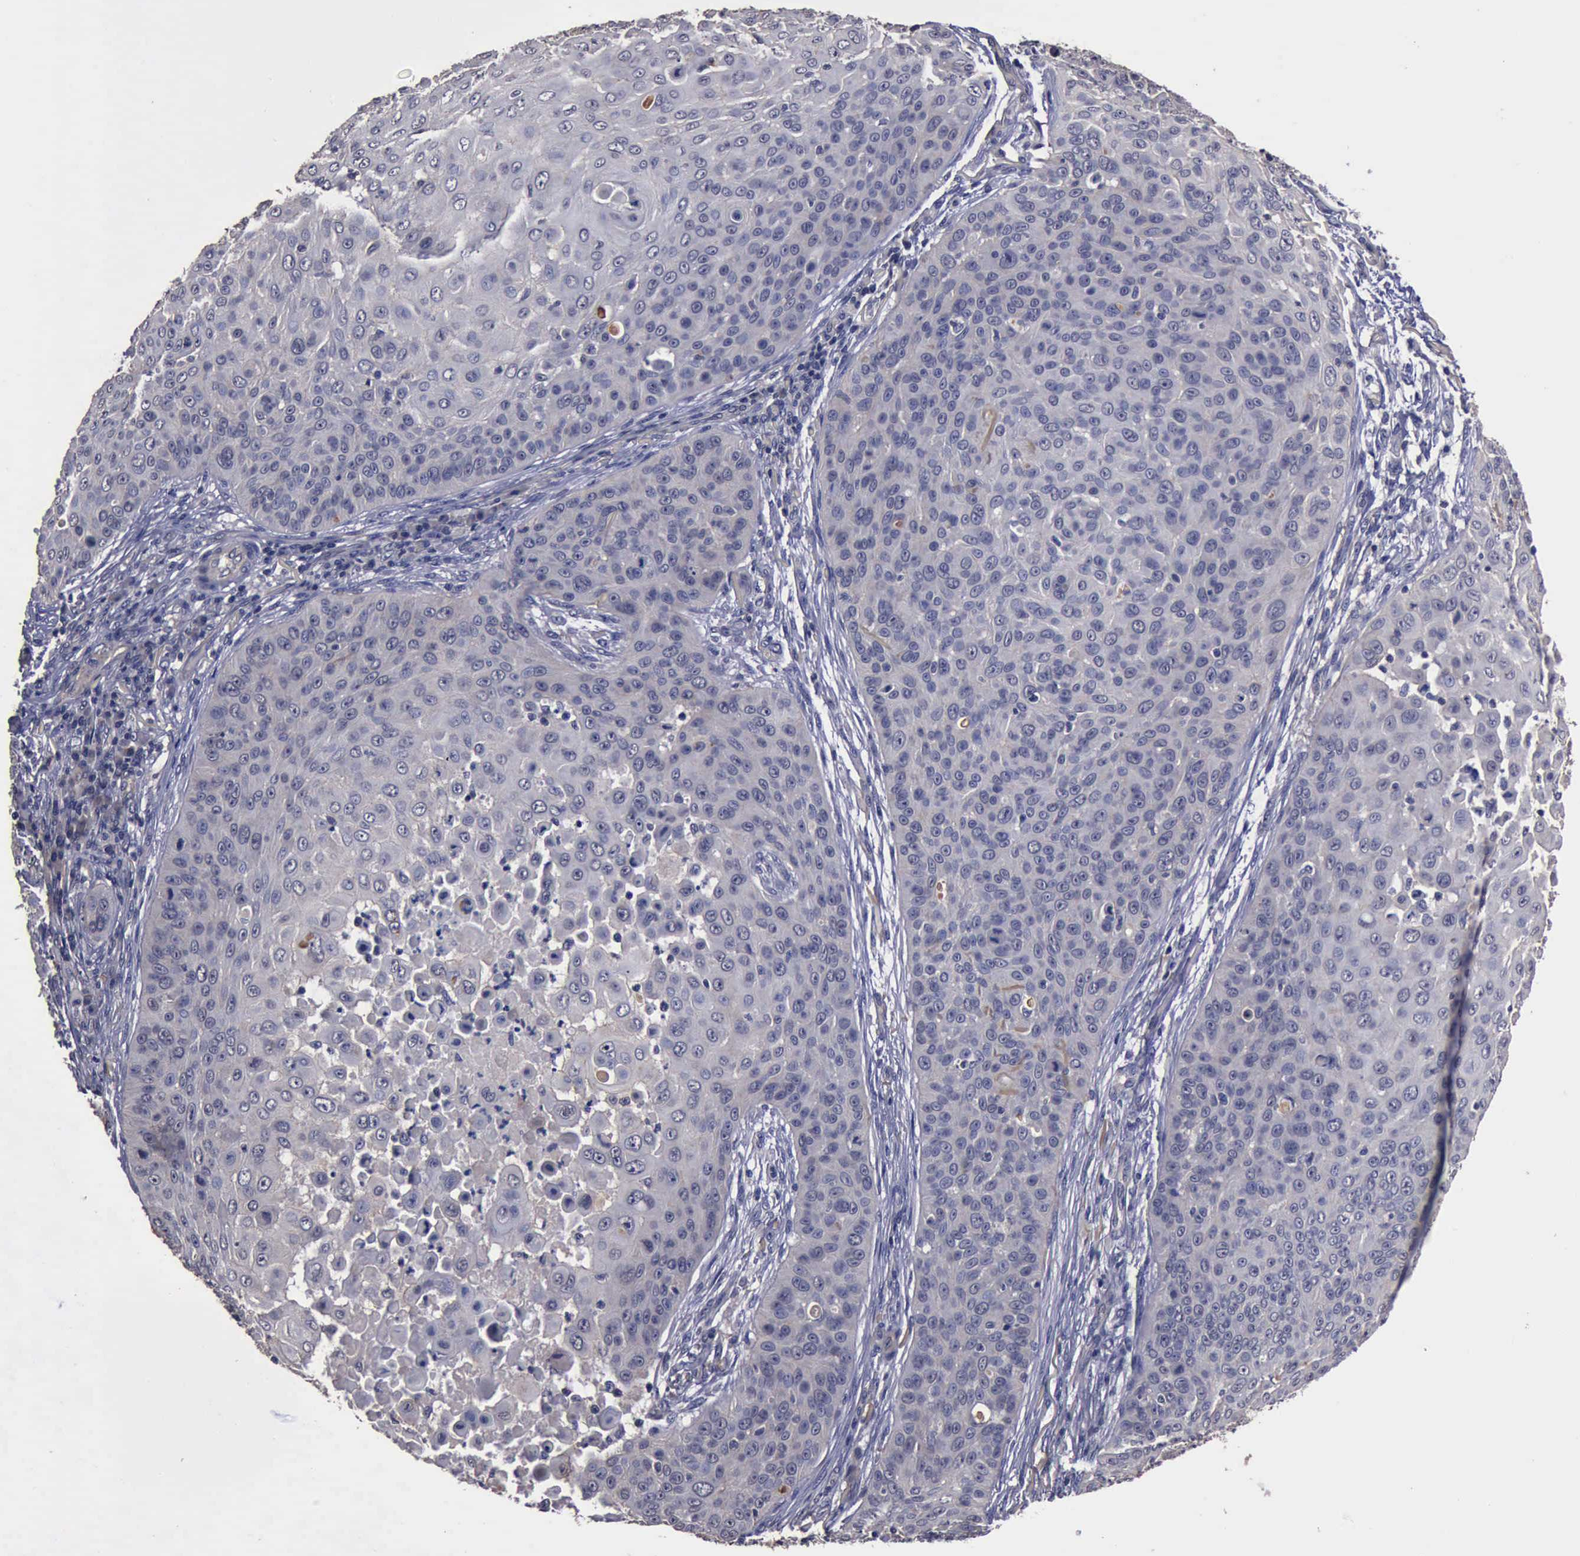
{"staining": {"intensity": "negative", "quantity": "none", "location": "none"}, "tissue": "skin cancer", "cell_type": "Tumor cells", "image_type": "cancer", "snomed": [{"axis": "morphology", "description": "Squamous cell carcinoma, NOS"}, {"axis": "topography", "description": "Skin"}], "caption": "Protein analysis of skin cancer shows no significant staining in tumor cells.", "gene": "CRKL", "patient": {"sex": "male", "age": 82}}